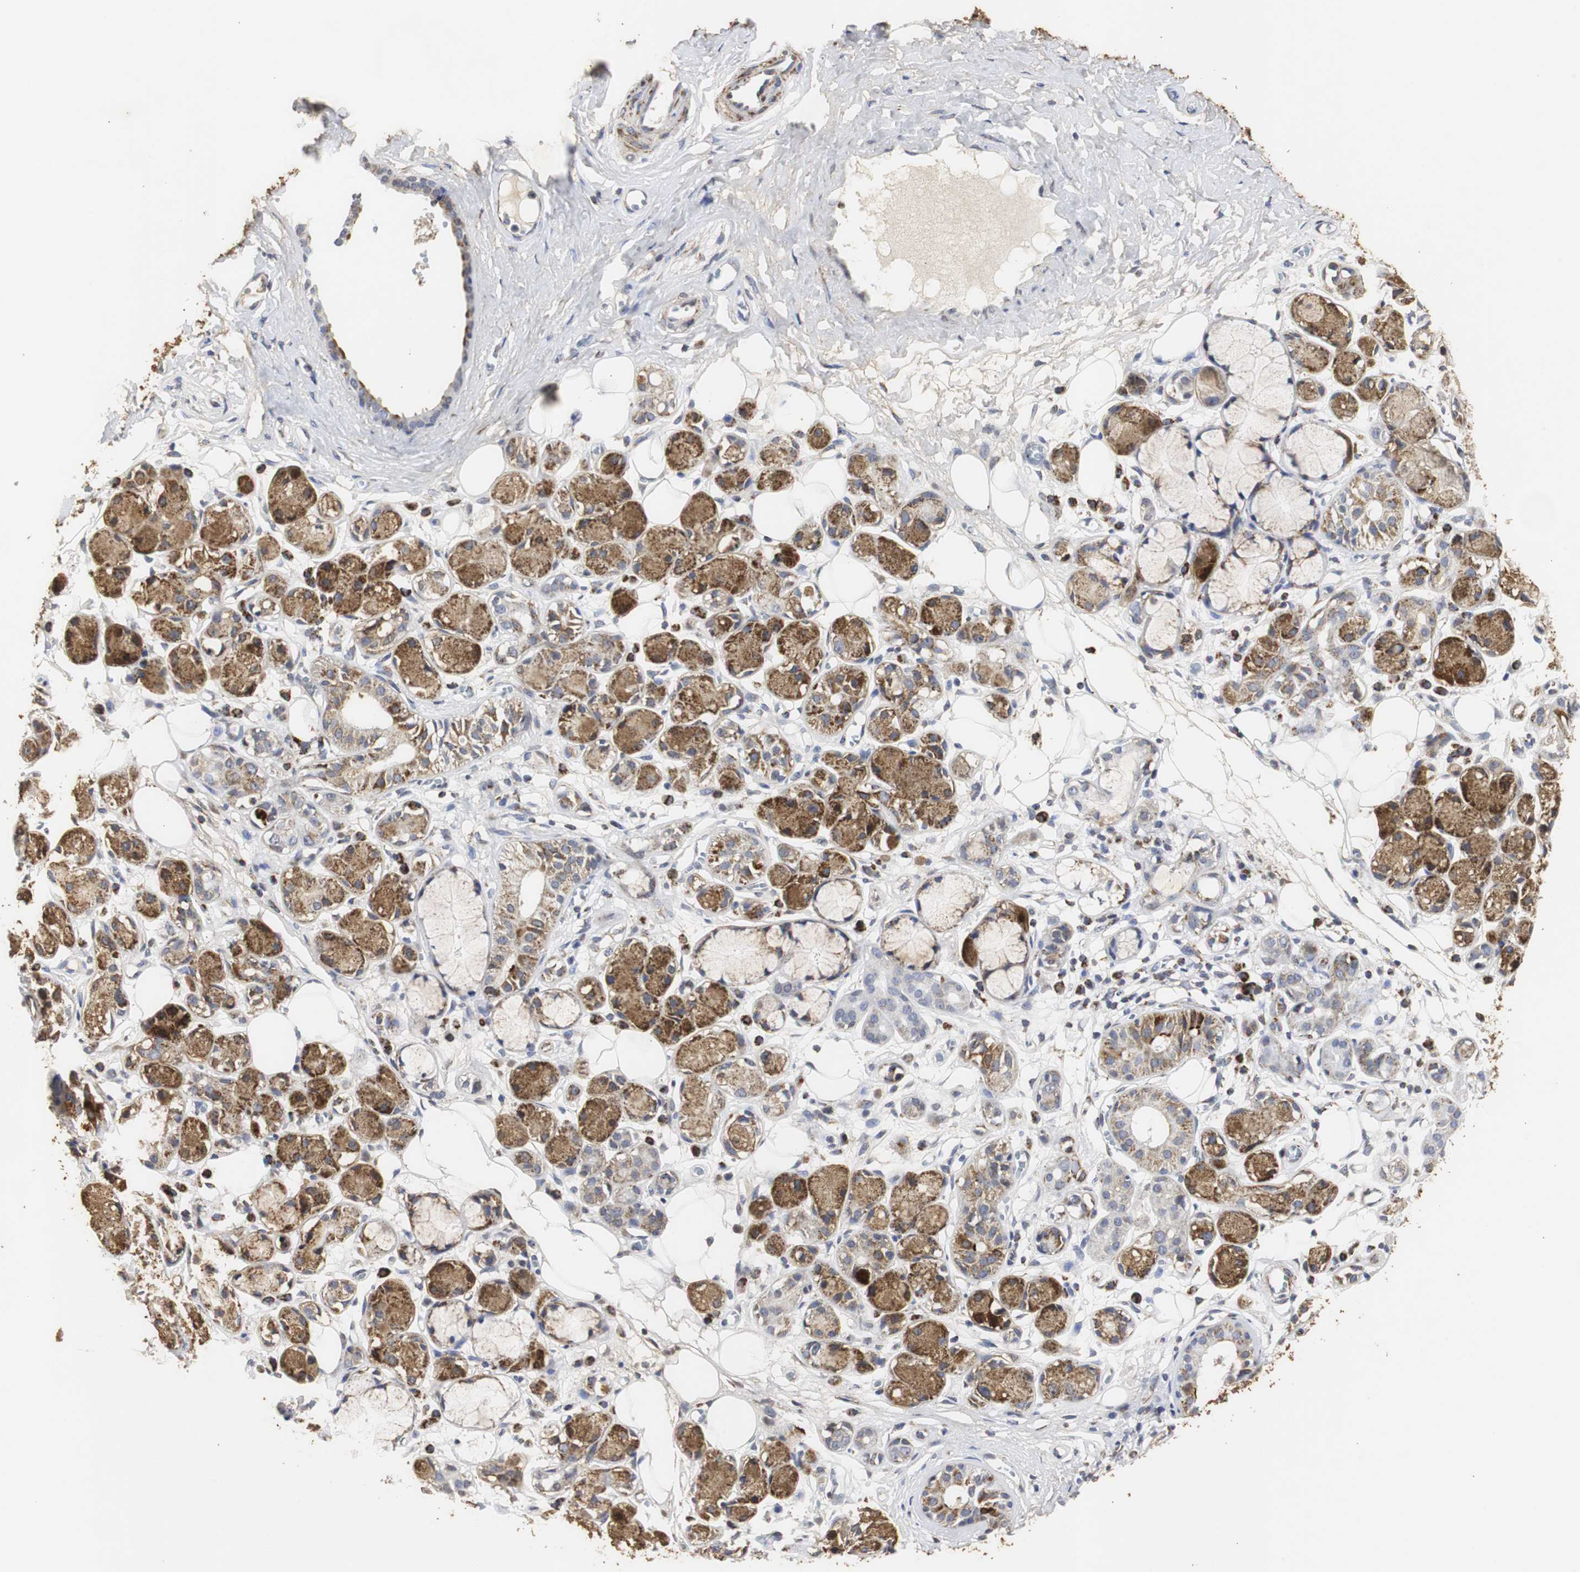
{"staining": {"intensity": "weak", "quantity": ">75%", "location": "cytoplasmic/membranous"}, "tissue": "adipose tissue", "cell_type": "Adipocytes", "image_type": "normal", "snomed": [{"axis": "morphology", "description": "Normal tissue, NOS"}, {"axis": "morphology", "description": "Inflammation, NOS"}, {"axis": "topography", "description": "Vascular tissue"}, {"axis": "topography", "description": "Salivary gland"}], "caption": "Weak cytoplasmic/membranous protein staining is appreciated in about >75% of adipocytes in adipose tissue. (Stains: DAB in brown, nuclei in blue, Microscopy: brightfield microscopy at high magnification).", "gene": "HSD17B10", "patient": {"sex": "female", "age": 75}}